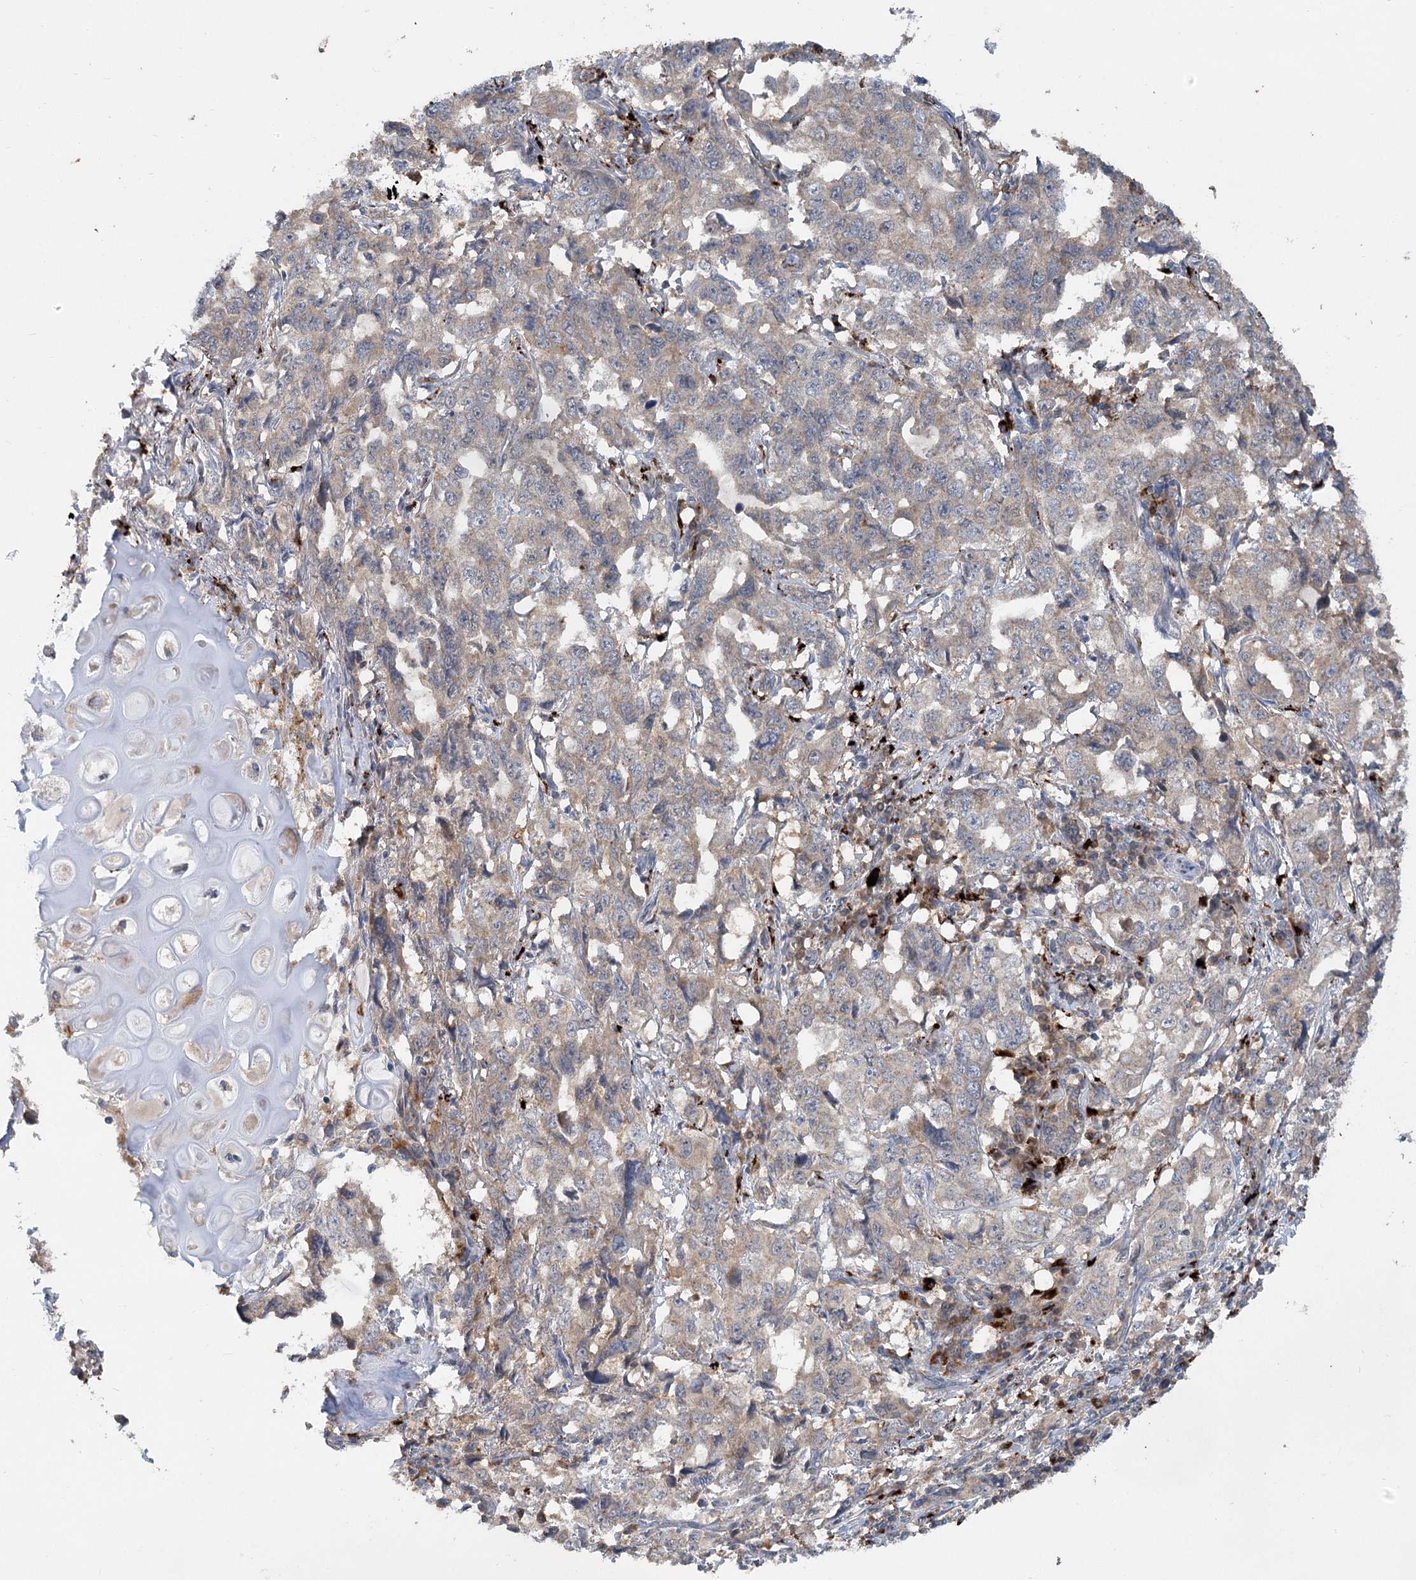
{"staining": {"intensity": "weak", "quantity": "<25%", "location": "cytoplasmic/membranous"}, "tissue": "lung cancer", "cell_type": "Tumor cells", "image_type": "cancer", "snomed": [{"axis": "morphology", "description": "Adenocarcinoma, NOS"}, {"axis": "topography", "description": "Lung"}], "caption": "There is no significant positivity in tumor cells of adenocarcinoma (lung). (Brightfield microscopy of DAB (3,3'-diaminobenzidine) immunohistochemistry at high magnification).", "gene": "PYROXD2", "patient": {"sex": "female", "age": 51}}